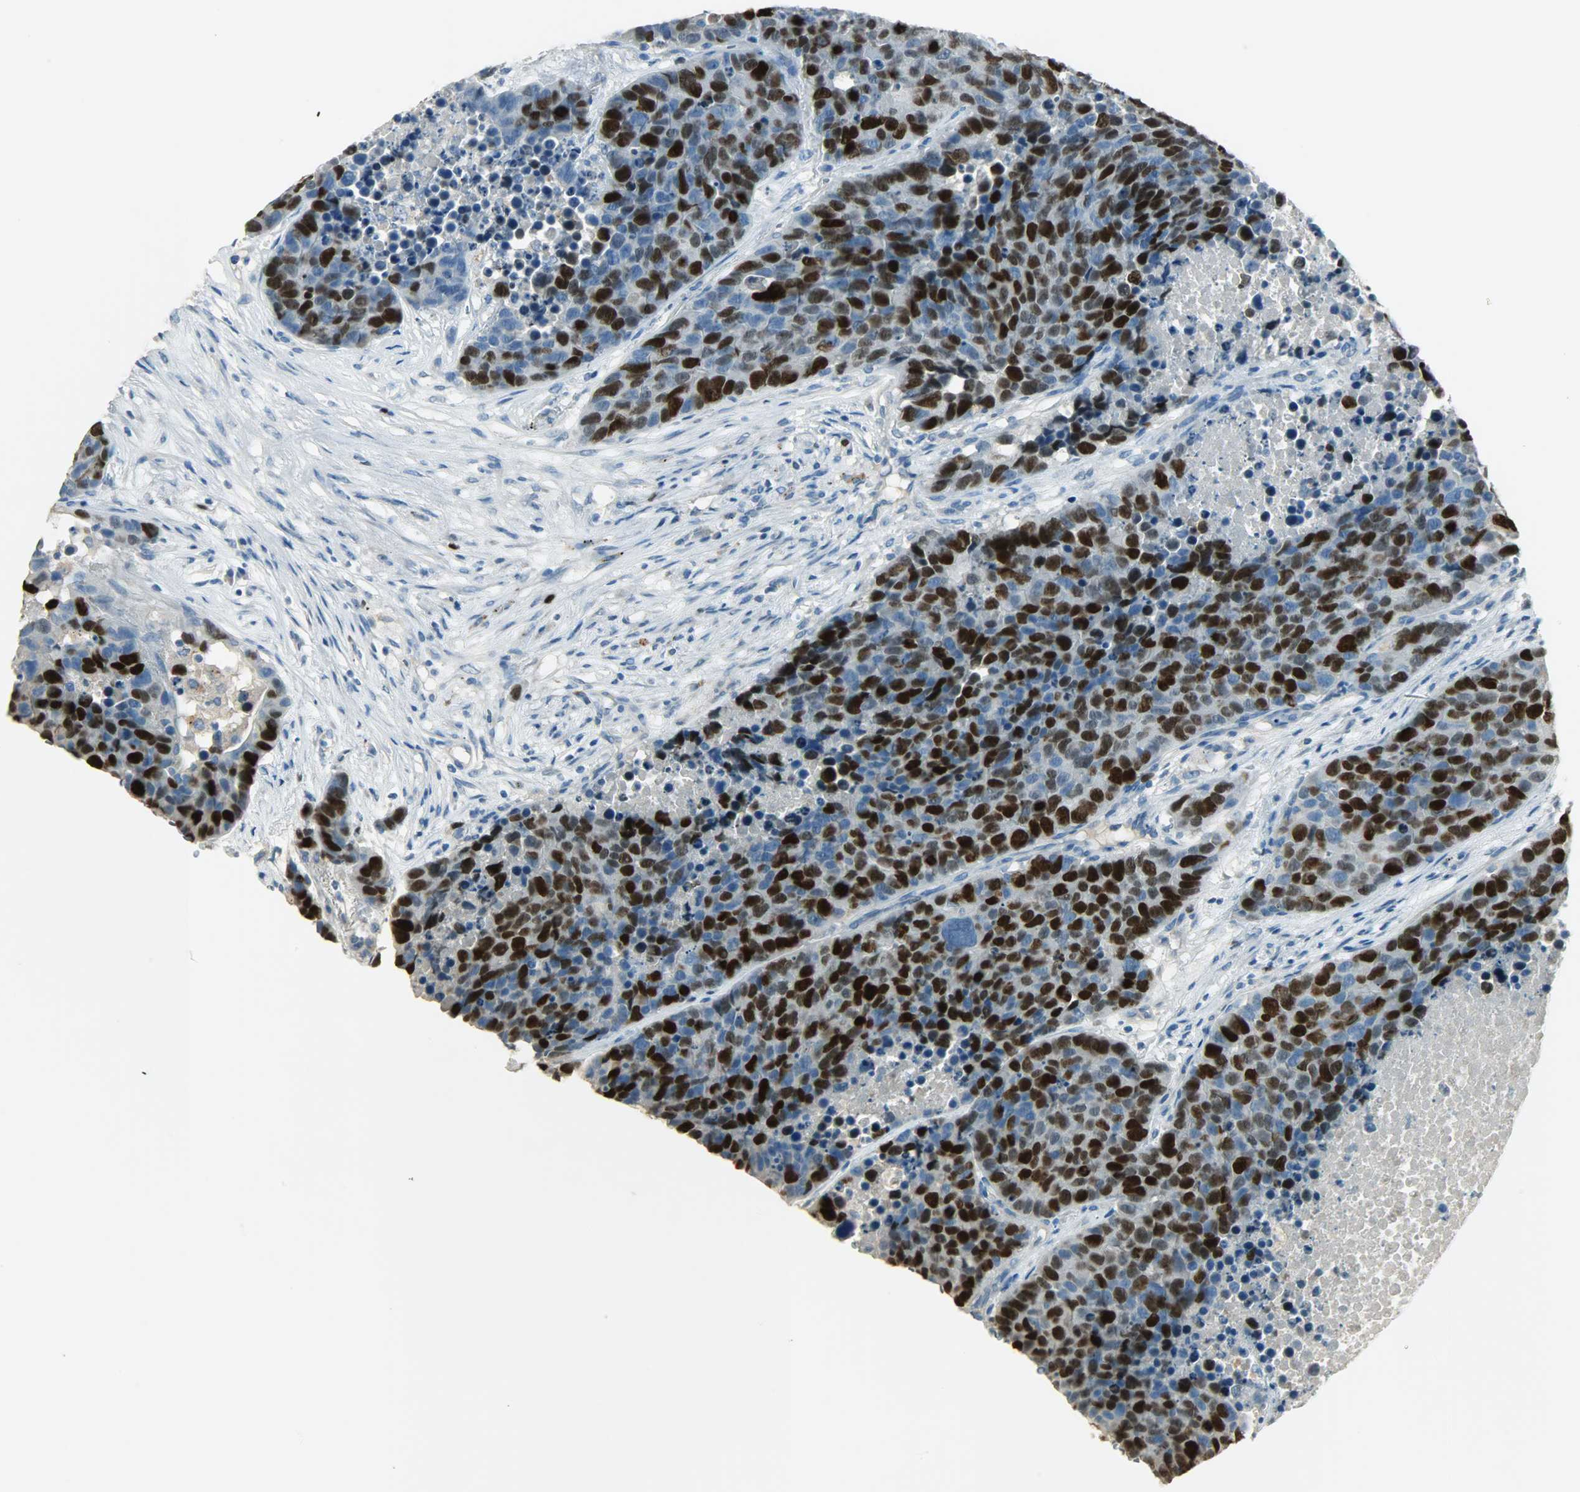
{"staining": {"intensity": "strong", "quantity": ">75%", "location": "nuclear"}, "tissue": "carcinoid", "cell_type": "Tumor cells", "image_type": "cancer", "snomed": [{"axis": "morphology", "description": "Carcinoid, malignant, NOS"}, {"axis": "topography", "description": "Lung"}], "caption": "A brown stain shows strong nuclear staining of a protein in carcinoid tumor cells.", "gene": "TPX2", "patient": {"sex": "male", "age": 60}}